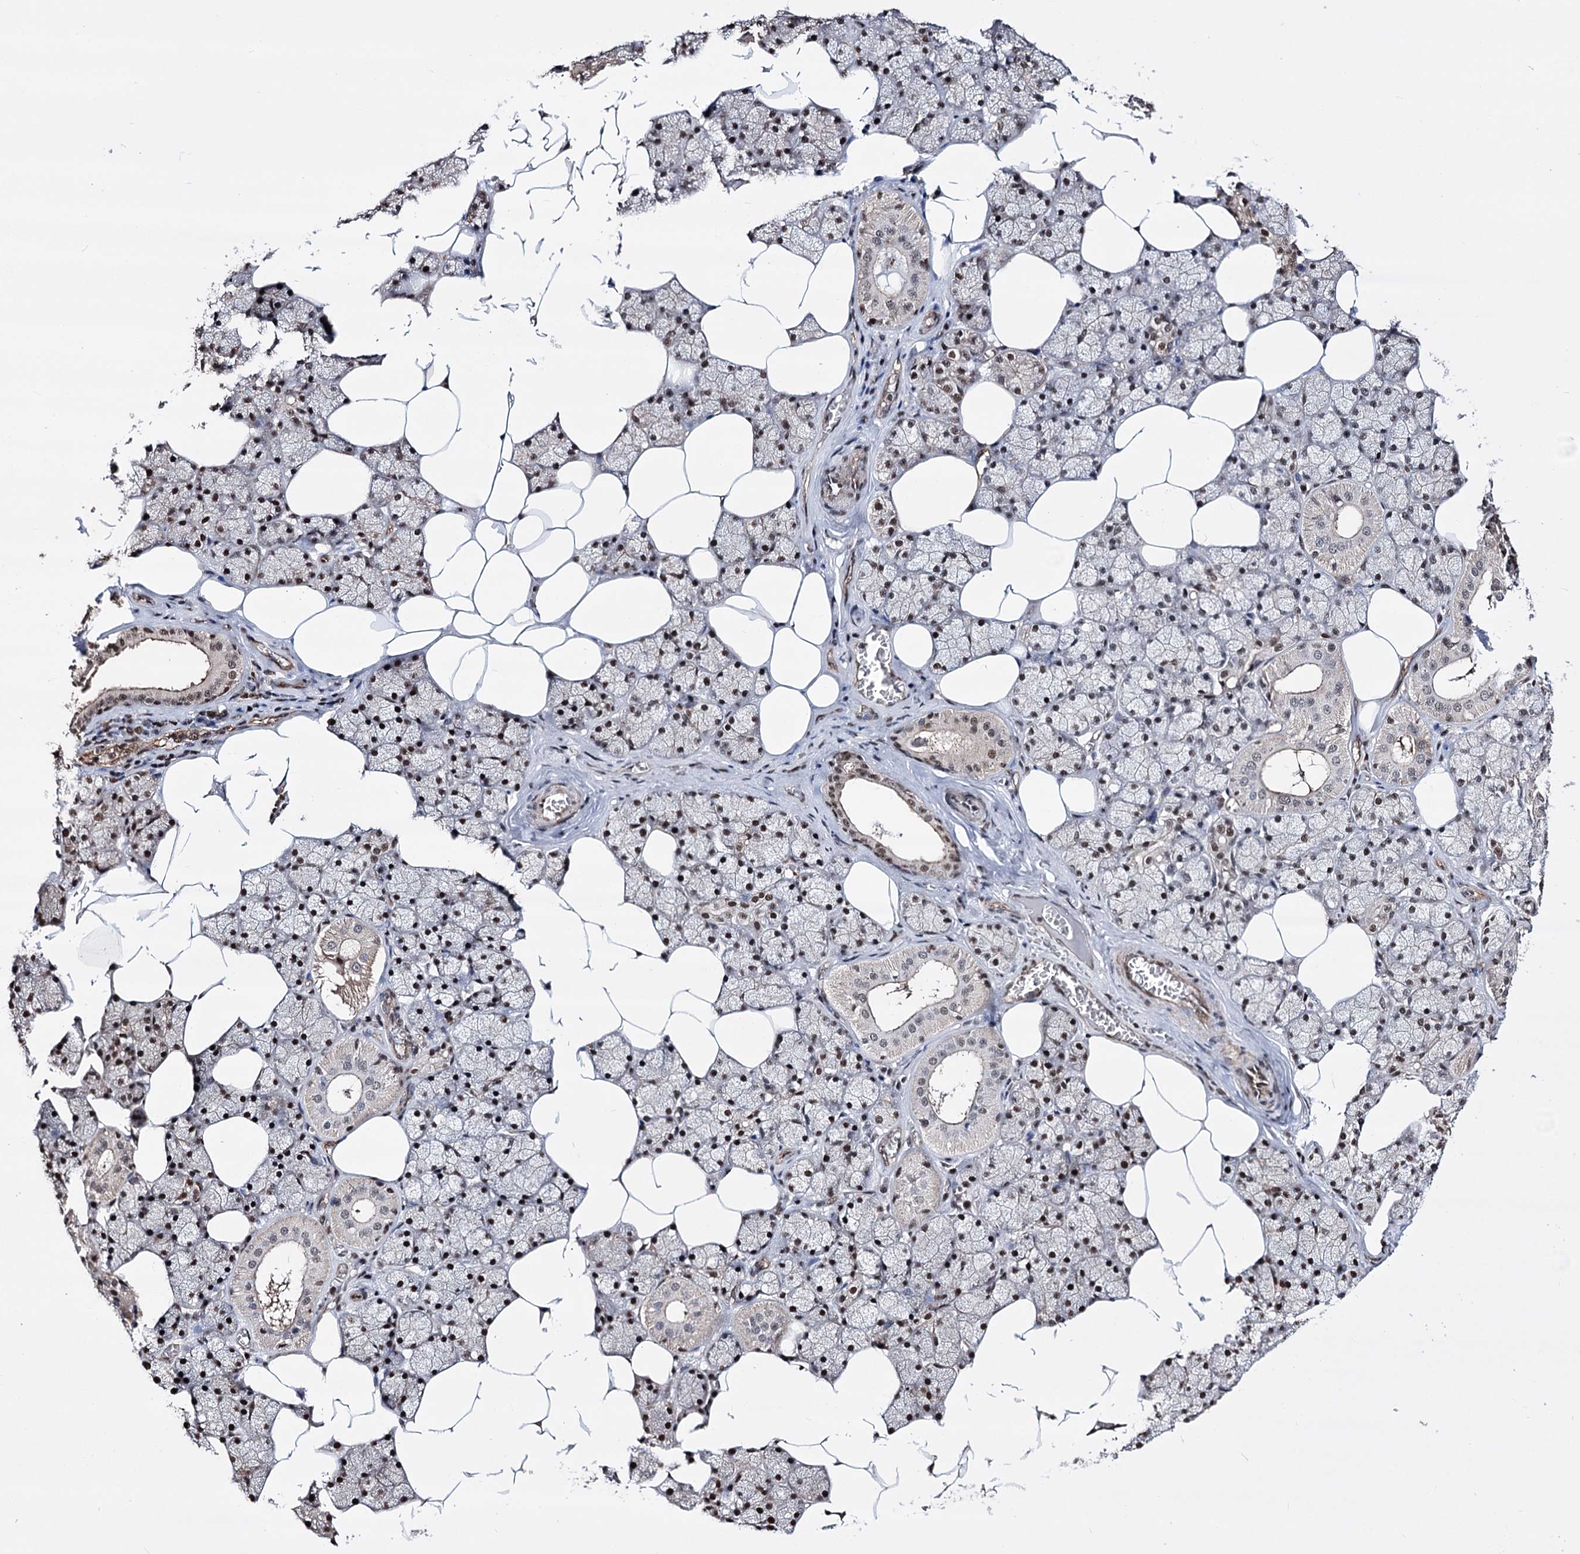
{"staining": {"intensity": "strong", "quantity": ">75%", "location": "nuclear"}, "tissue": "salivary gland", "cell_type": "Glandular cells", "image_type": "normal", "snomed": [{"axis": "morphology", "description": "Normal tissue, NOS"}, {"axis": "topography", "description": "Salivary gland"}], "caption": "This is an image of IHC staining of normal salivary gland, which shows strong staining in the nuclear of glandular cells.", "gene": "CHMP7", "patient": {"sex": "male", "age": 62}}